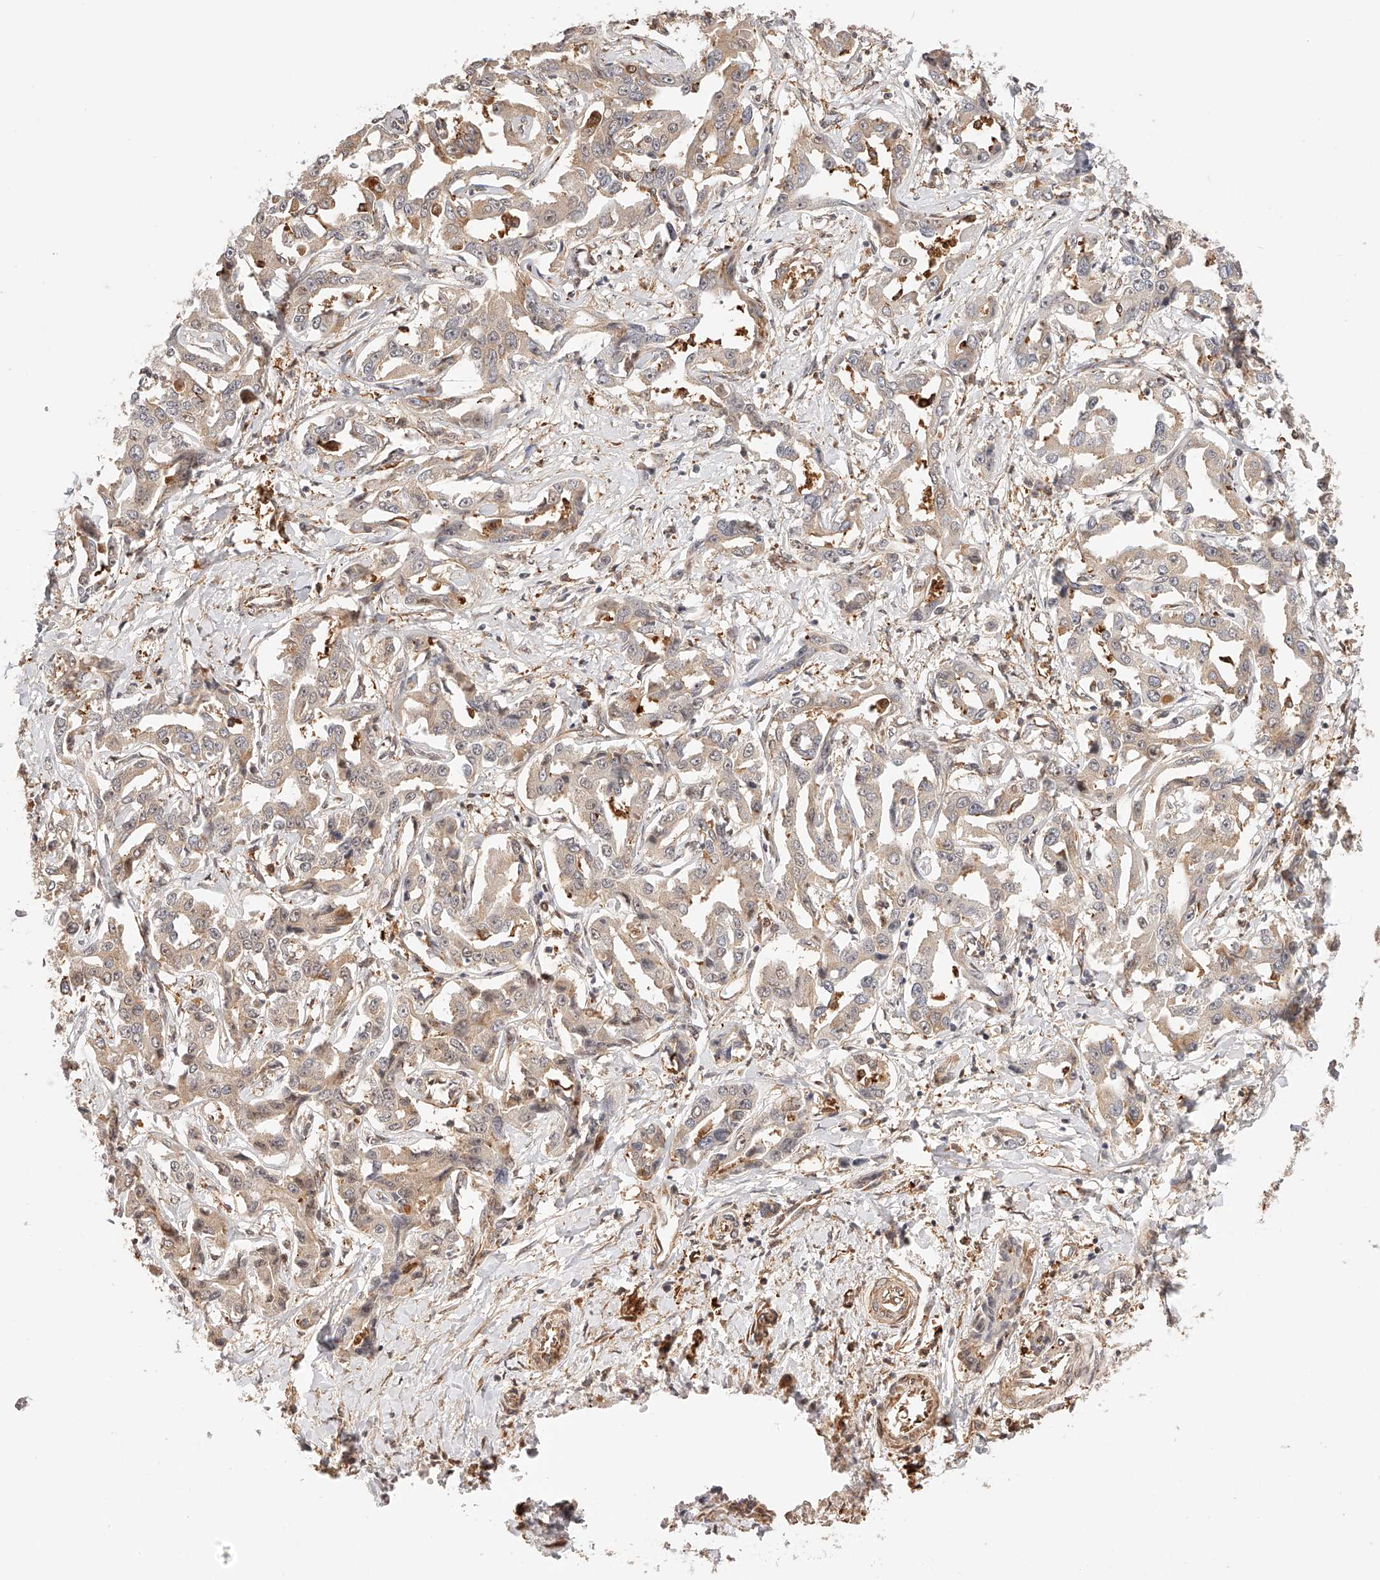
{"staining": {"intensity": "moderate", "quantity": "25%-75%", "location": "cytoplasmic/membranous"}, "tissue": "liver cancer", "cell_type": "Tumor cells", "image_type": "cancer", "snomed": [{"axis": "morphology", "description": "Cholangiocarcinoma"}, {"axis": "topography", "description": "Liver"}], "caption": "An IHC photomicrograph of tumor tissue is shown. Protein staining in brown labels moderate cytoplasmic/membranous positivity in liver cholangiocarcinoma within tumor cells.", "gene": "SYNC", "patient": {"sex": "male", "age": 59}}